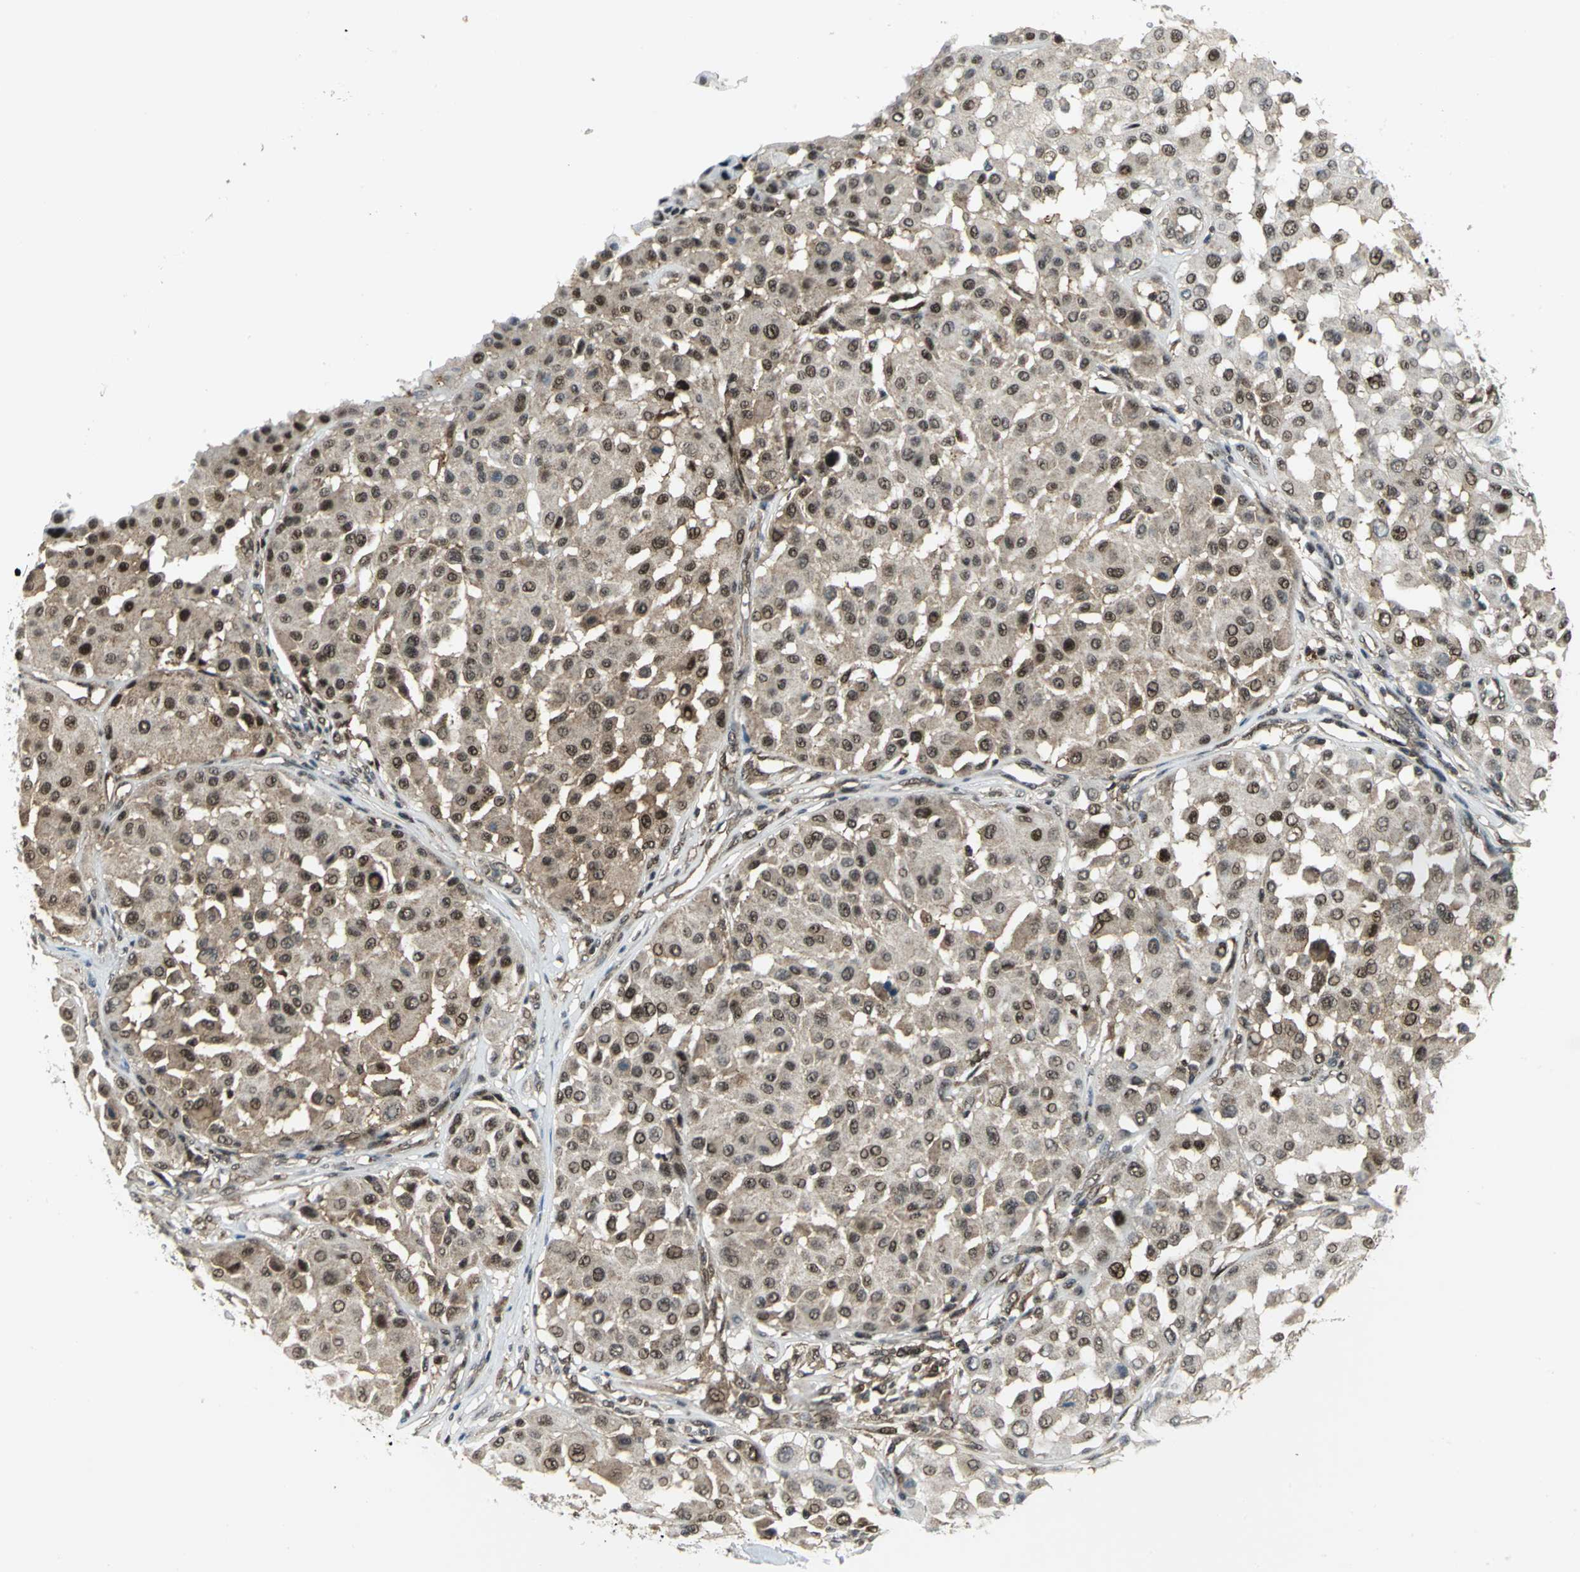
{"staining": {"intensity": "moderate", "quantity": "25%-75%", "location": "nuclear"}, "tissue": "melanoma", "cell_type": "Tumor cells", "image_type": "cancer", "snomed": [{"axis": "morphology", "description": "Malignant melanoma, Metastatic site"}, {"axis": "topography", "description": "Soft tissue"}], "caption": "An image showing moderate nuclear expression in about 25%-75% of tumor cells in melanoma, as visualized by brown immunohistochemical staining.", "gene": "PSMA4", "patient": {"sex": "male", "age": 41}}